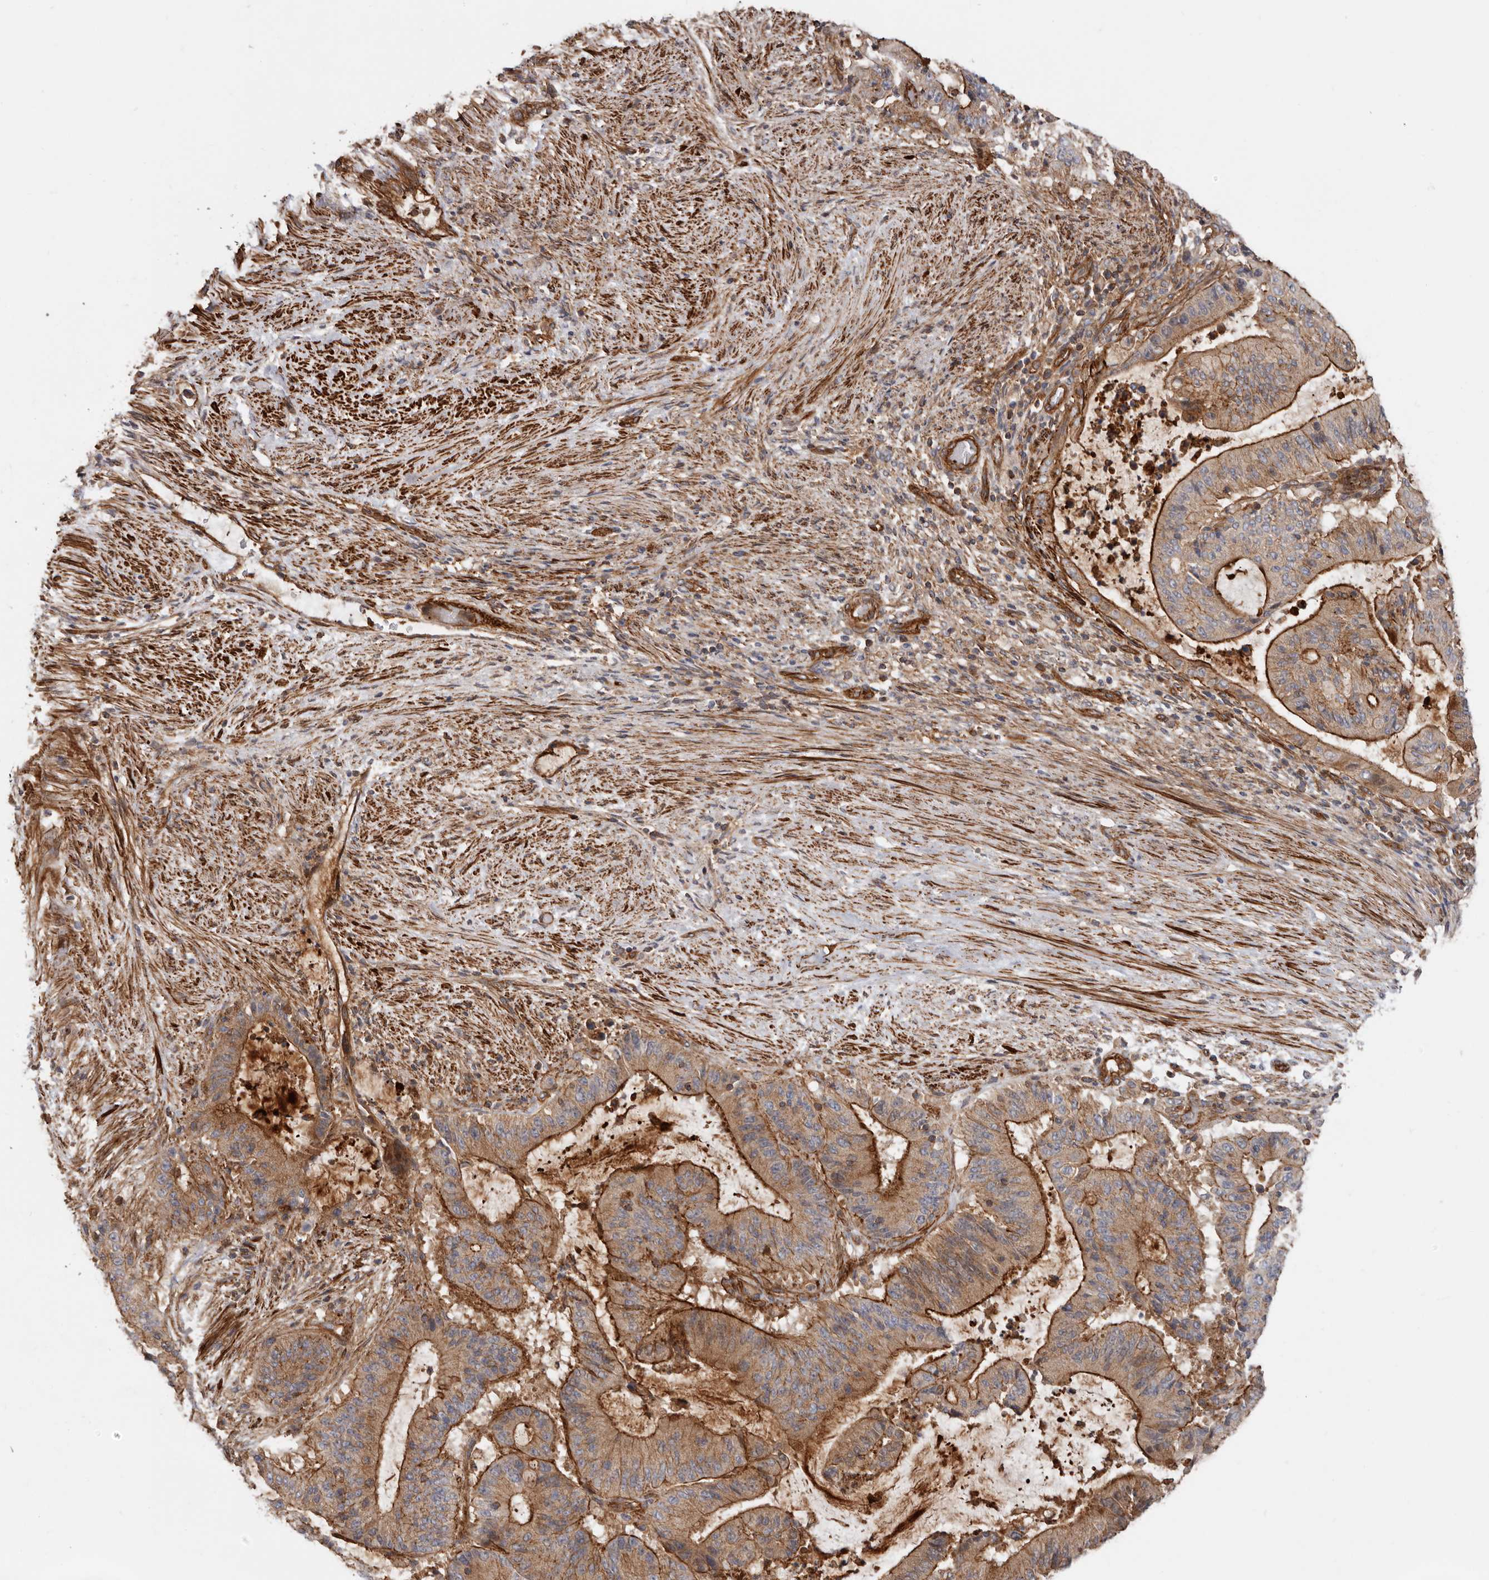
{"staining": {"intensity": "strong", "quantity": ">75%", "location": "cytoplasmic/membranous"}, "tissue": "liver cancer", "cell_type": "Tumor cells", "image_type": "cancer", "snomed": [{"axis": "morphology", "description": "Normal tissue, NOS"}, {"axis": "morphology", "description": "Cholangiocarcinoma"}, {"axis": "topography", "description": "Liver"}, {"axis": "topography", "description": "Peripheral nerve tissue"}], "caption": "Liver cancer was stained to show a protein in brown. There is high levels of strong cytoplasmic/membranous positivity in approximately >75% of tumor cells. Using DAB (3,3'-diaminobenzidine) (brown) and hematoxylin (blue) stains, captured at high magnification using brightfield microscopy.", "gene": "TMC7", "patient": {"sex": "female", "age": 73}}